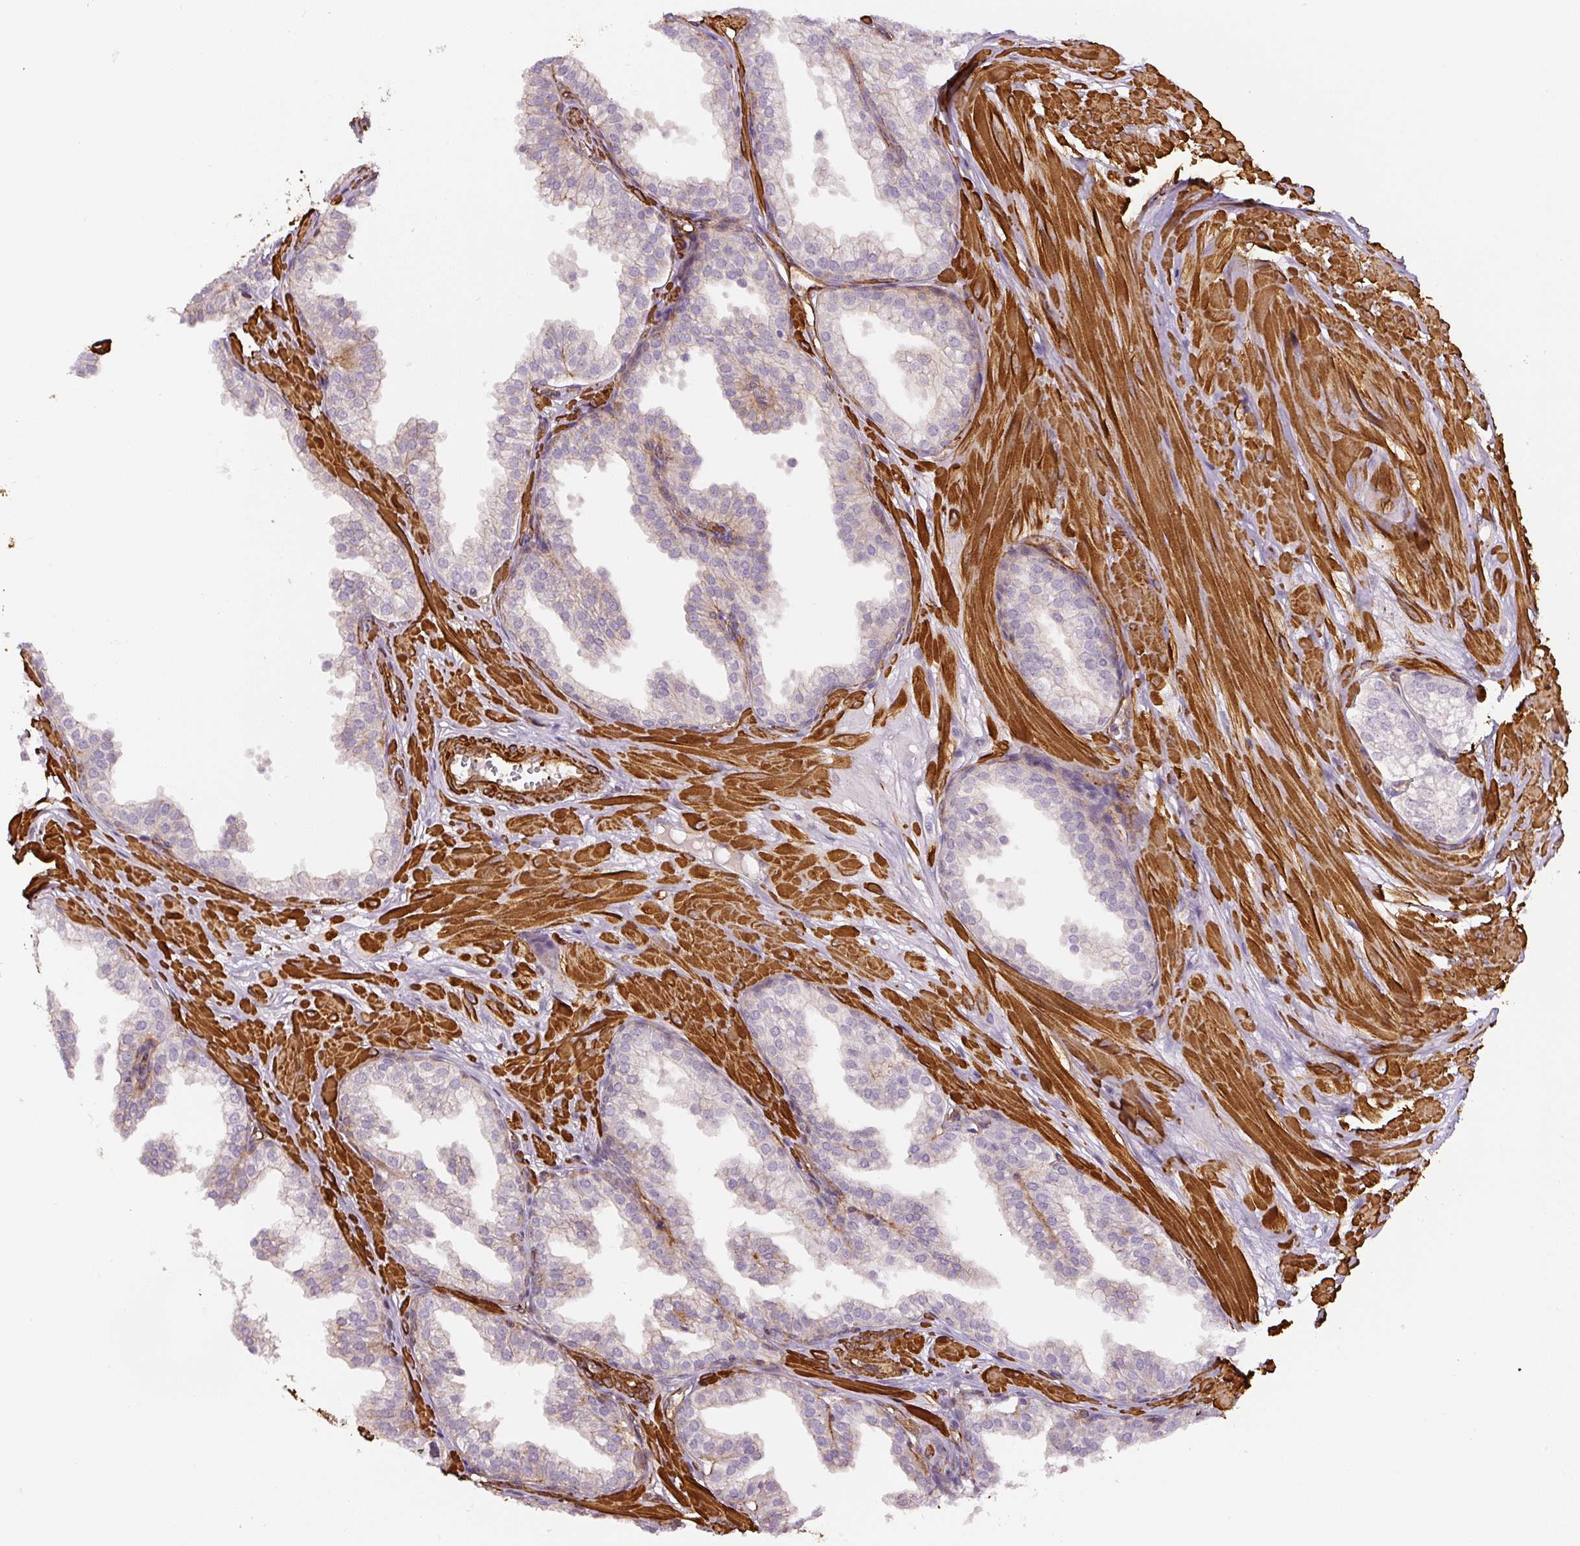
{"staining": {"intensity": "moderate", "quantity": "<25%", "location": "cytoplasmic/membranous"}, "tissue": "prostate", "cell_type": "Glandular cells", "image_type": "normal", "snomed": [{"axis": "morphology", "description": "Normal tissue, NOS"}, {"axis": "topography", "description": "Prostate"}, {"axis": "topography", "description": "Peripheral nerve tissue"}], "caption": "Protein positivity by immunohistochemistry reveals moderate cytoplasmic/membranous staining in about <25% of glandular cells in unremarkable prostate.", "gene": "MYL12A", "patient": {"sex": "male", "age": 55}}